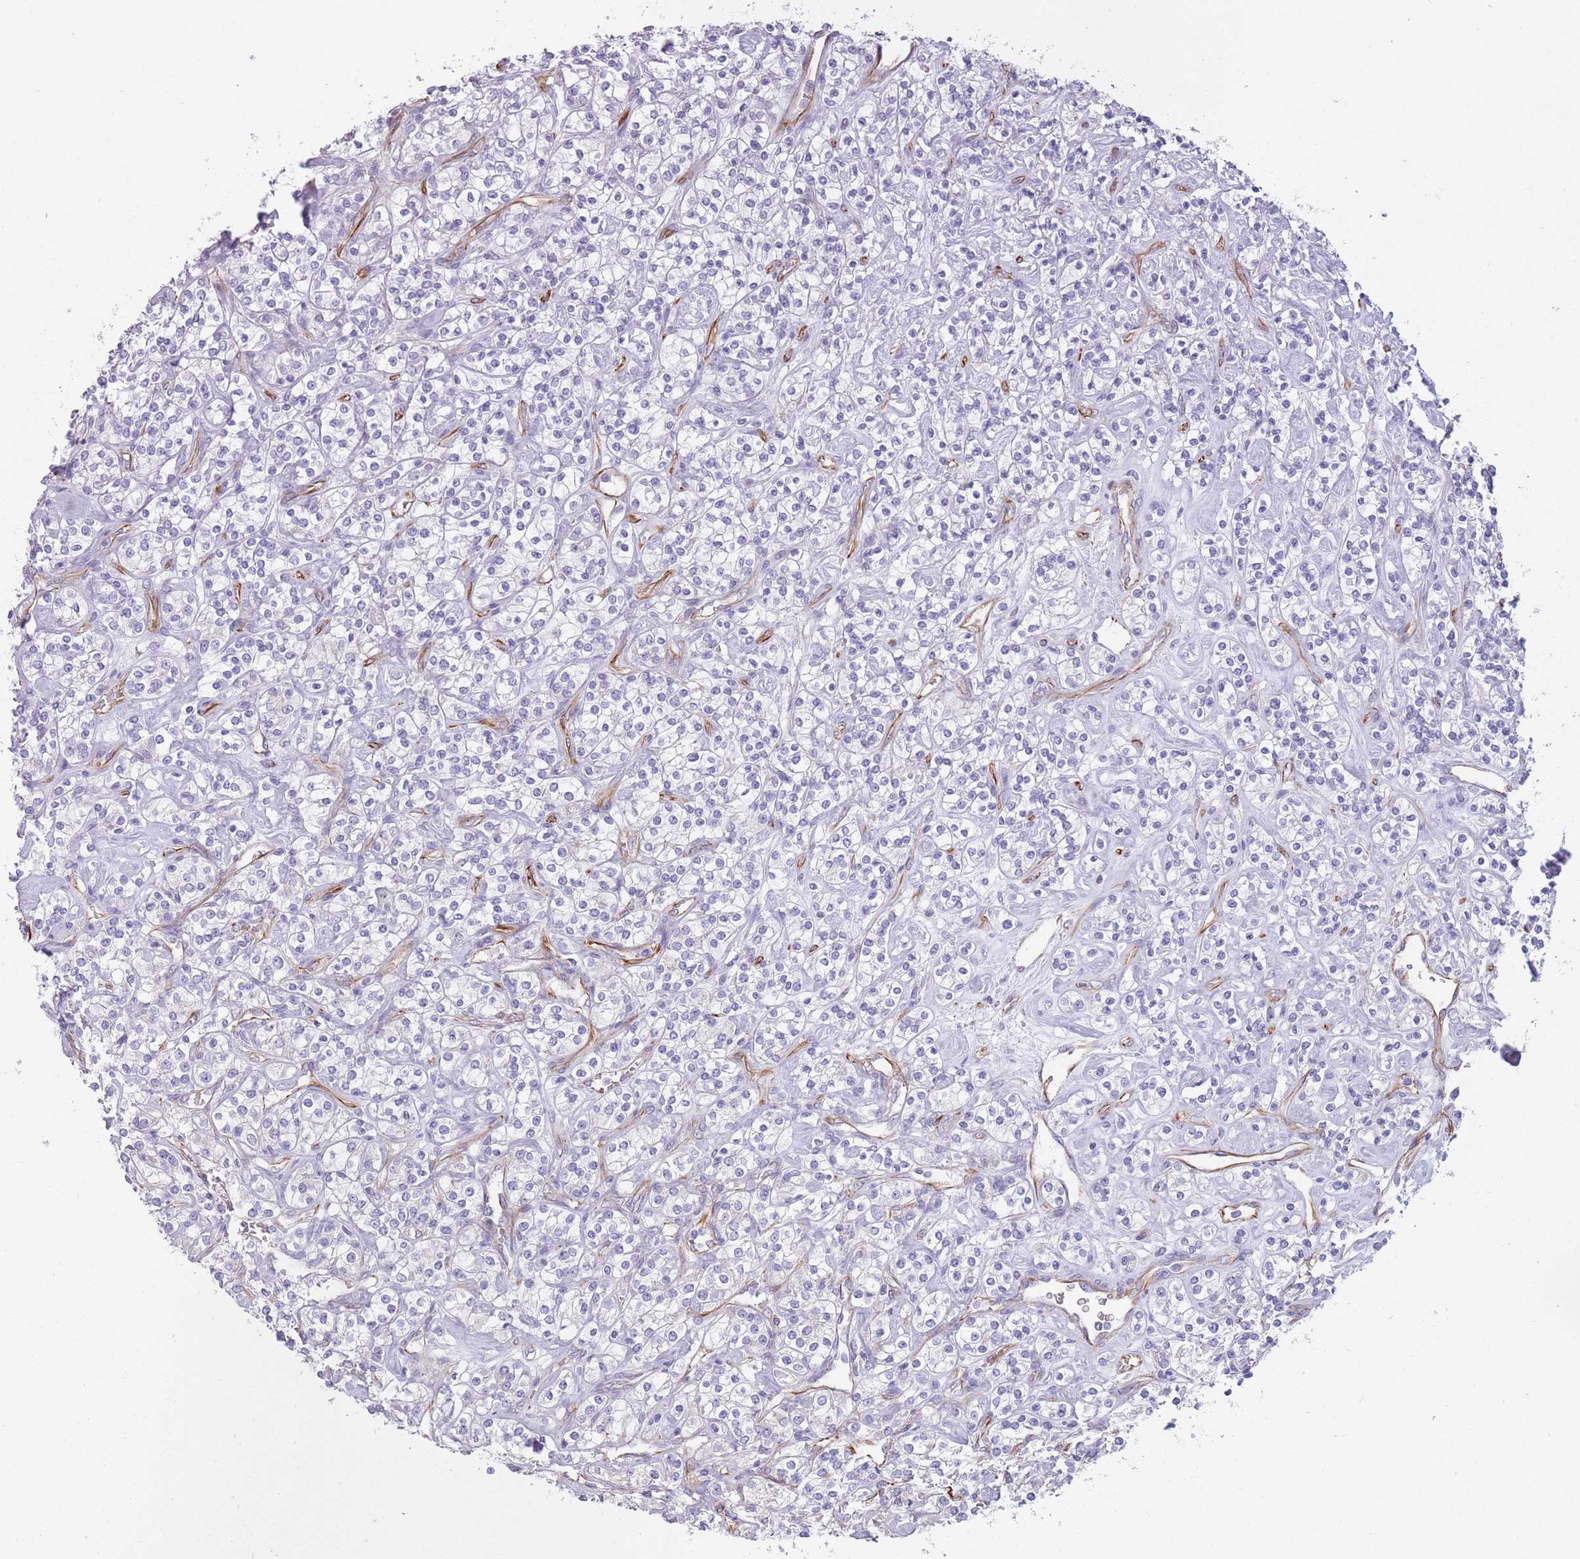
{"staining": {"intensity": "negative", "quantity": "none", "location": "none"}, "tissue": "renal cancer", "cell_type": "Tumor cells", "image_type": "cancer", "snomed": [{"axis": "morphology", "description": "Adenocarcinoma, NOS"}, {"axis": "topography", "description": "Kidney"}], "caption": "This is a image of immunohistochemistry staining of renal adenocarcinoma, which shows no staining in tumor cells. (DAB (3,3'-diaminobenzidine) IHC with hematoxylin counter stain).", "gene": "PTCD1", "patient": {"sex": "male", "age": 77}}